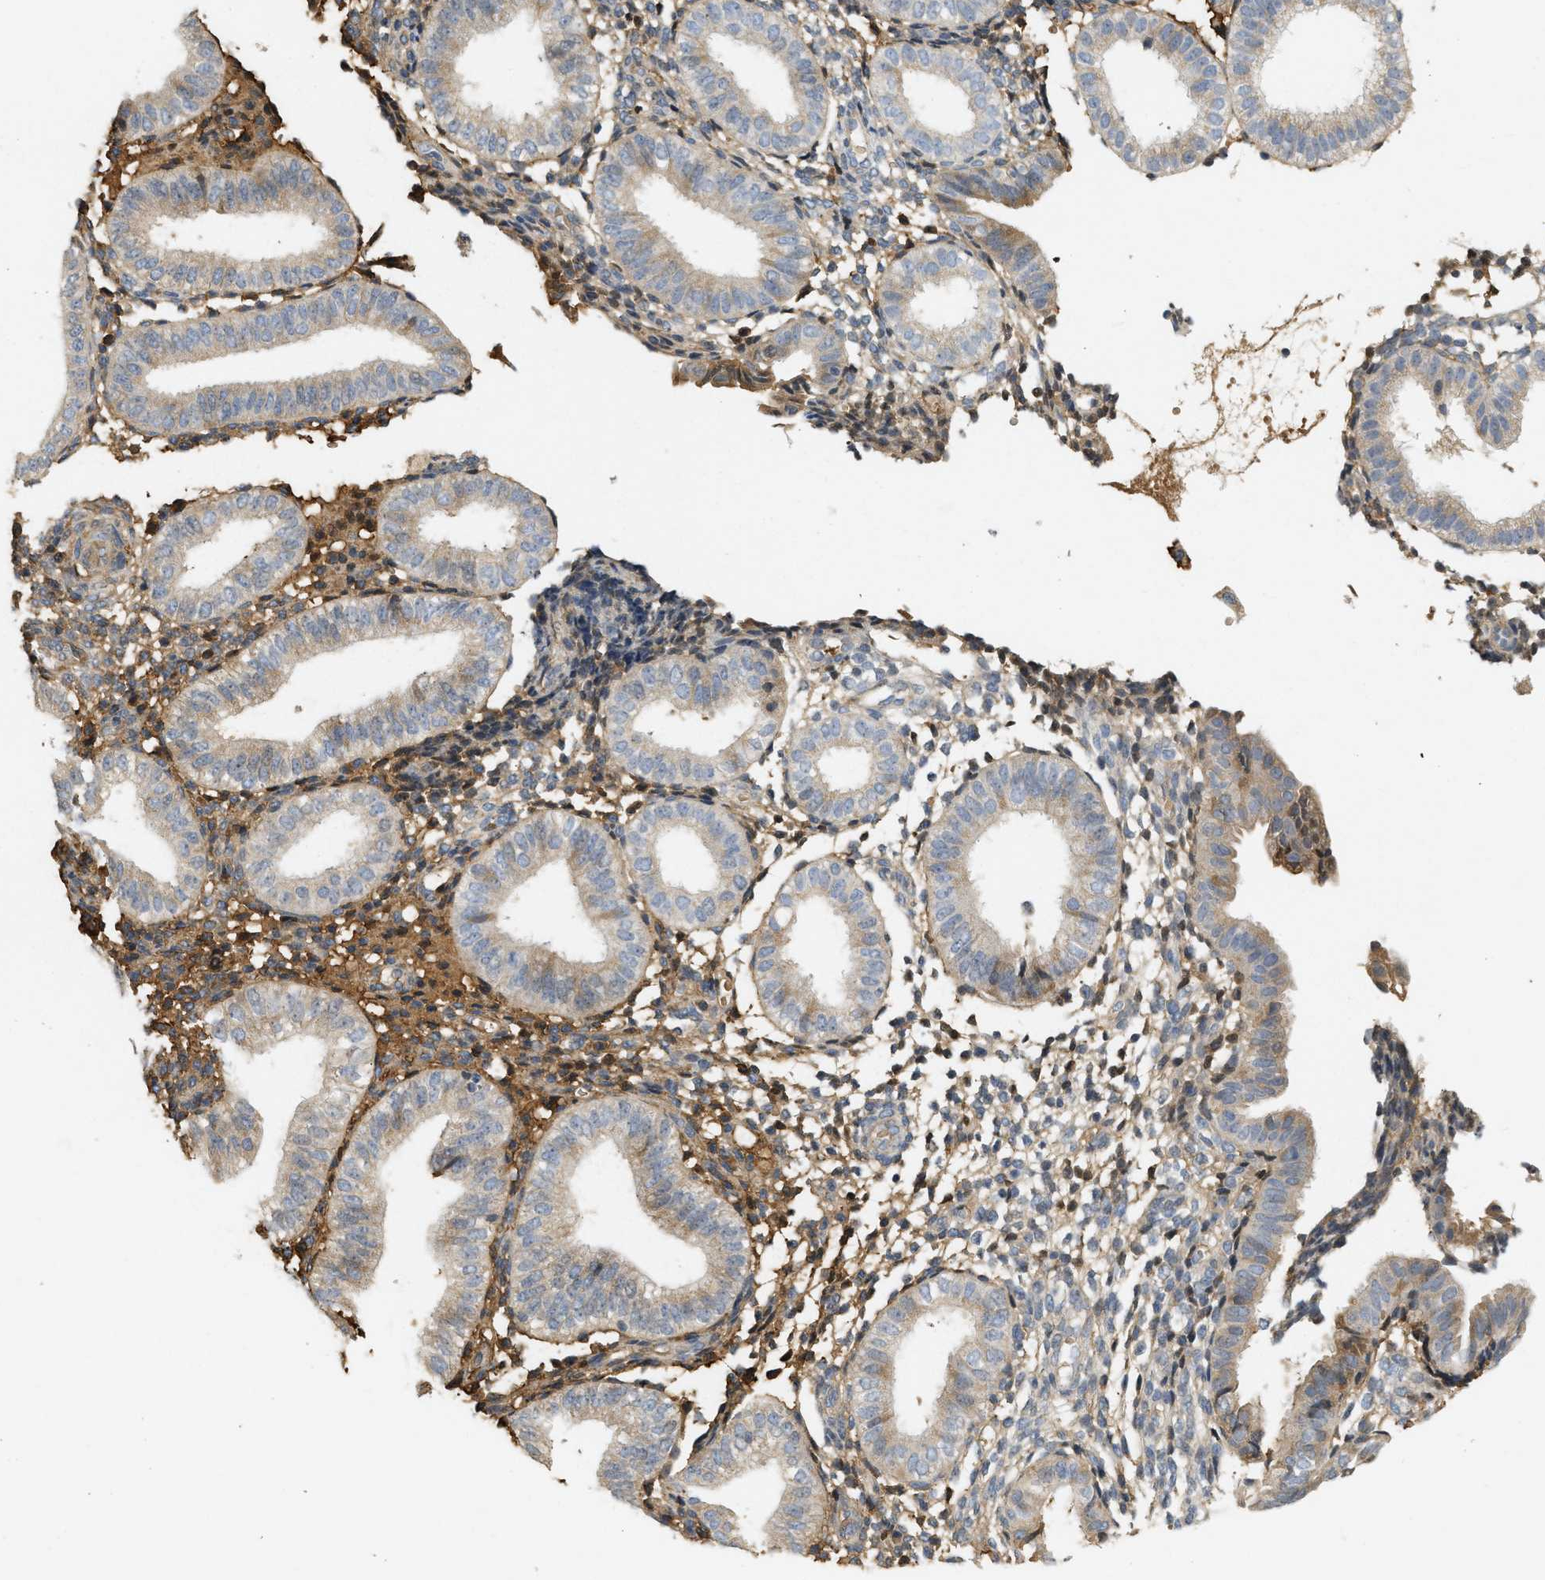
{"staining": {"intensity": "moderate", "quantity": "25%-75%", "location": "cytoplasmic/membranous"}, "tissue": "endometrium", "cell_type": "Cells in endometrial stroma", "image_type": "normal", "snomed": [{"axis": "morphology", "description": "Normal tissue, NOS"}, {"axis": "topography", "description": "Endometrium"}], "caption": "High-magnification brightfield microscopy of normal endometrium stained with DAB (brown) and counterstained with hematoxylin (blue). cells in endometrial stroma exhibit moderate cytoplasmic/membranous expression is appreciated in approximately25%-75% of cells. Immunohistochemistry stains the protein of interest in brown and the nuclei are stained blue.", "gene": "F8", "patient": {"sex": "female", "age": 39}}